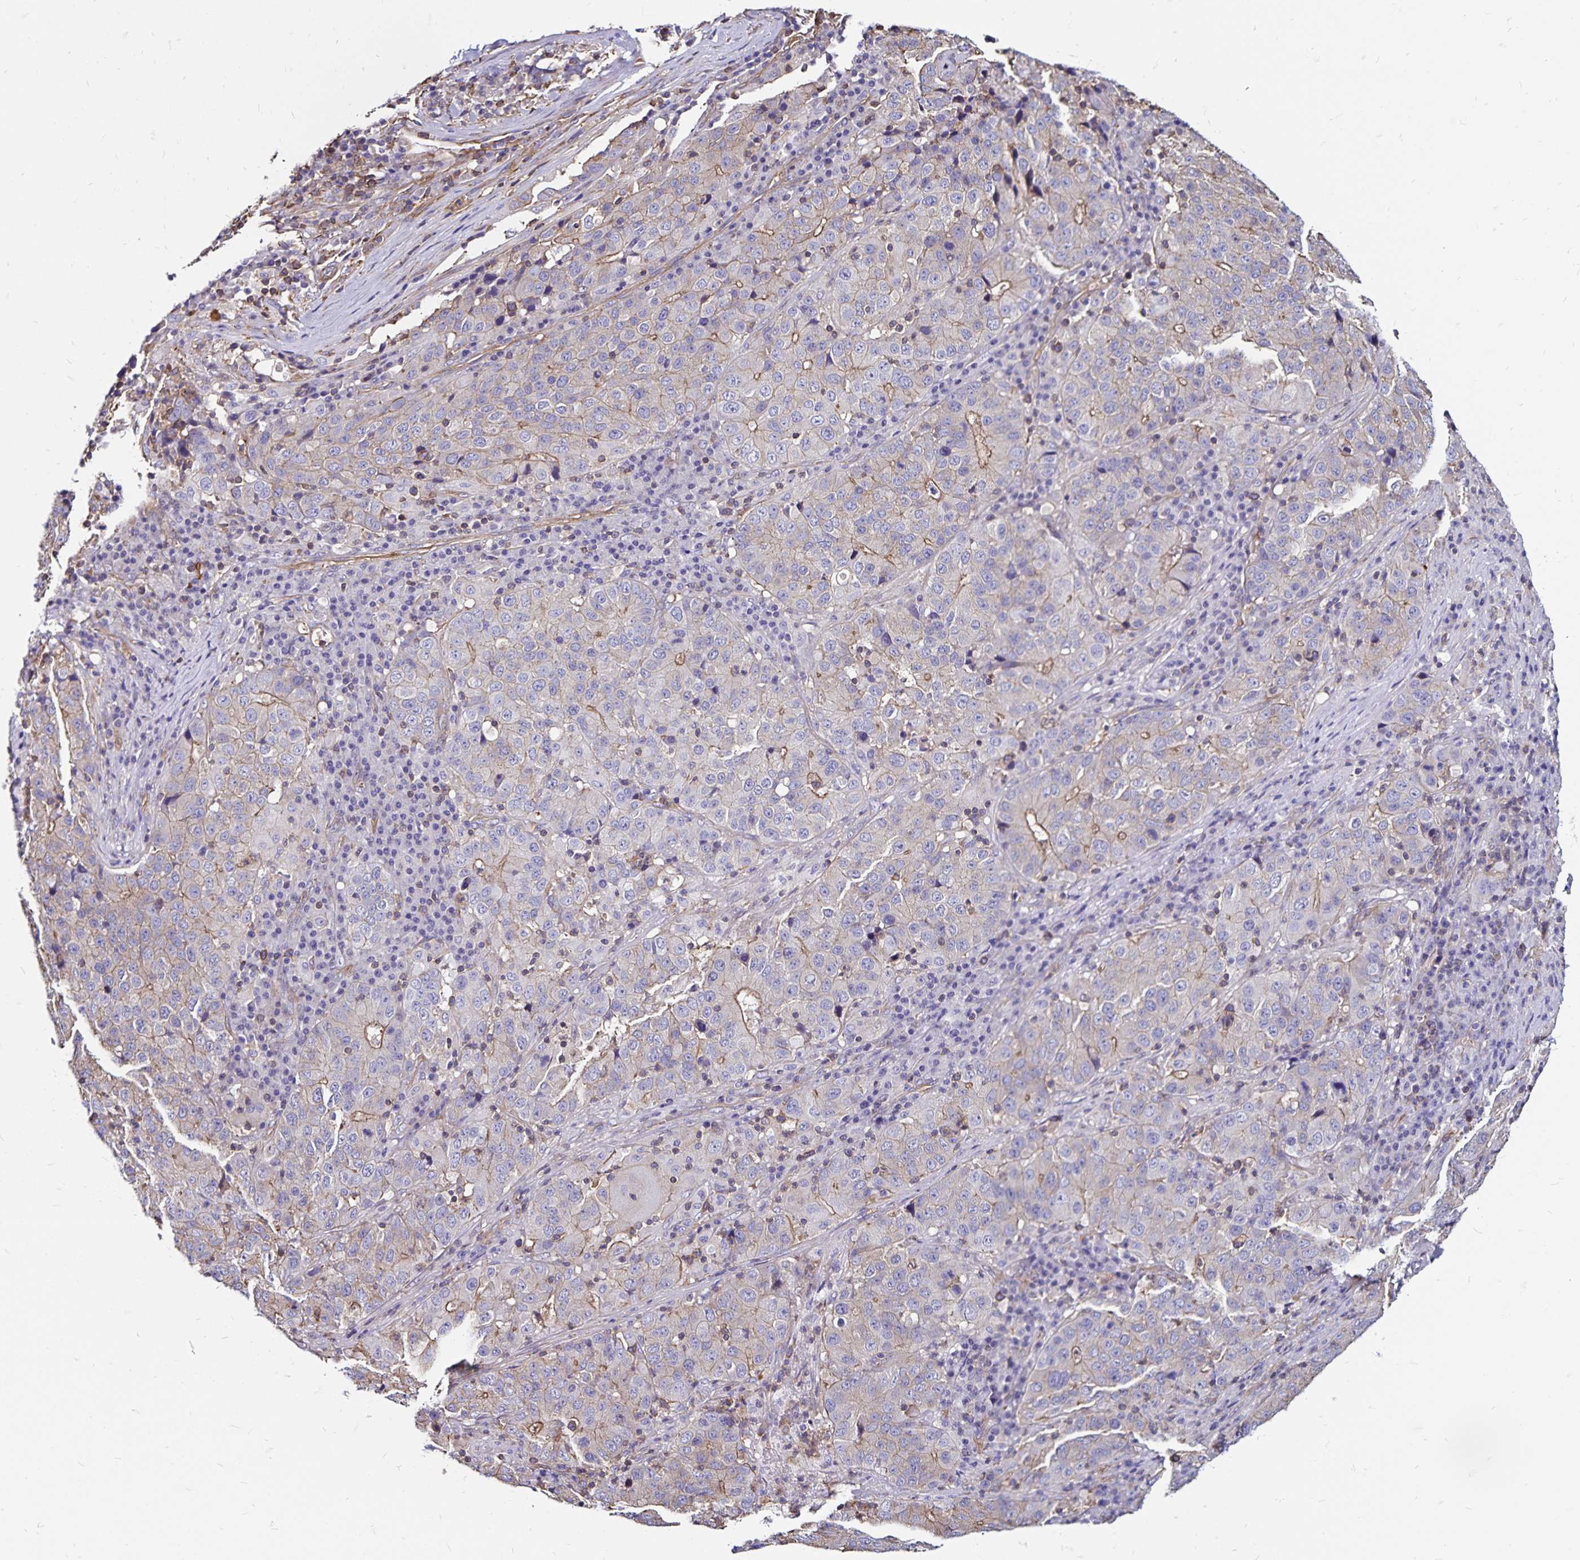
{"staining": {"intensity": "weak", "quantity": "<25%", "location": "cytoplasmic/membranous"}, "tissue": "stomach cancer", "cell_type": "Tumor cells", "image_type": "cancer", "snomed": [{"axis": "morphology", "description": "Adenocarcinoma, NOS"}, {"axis": "topography", "description": "Stomach"}], "caption": "The immunohistochemistry histopathology image has no significant staining in tumor cells of adenocarcinoma (stomach) tissue.", "gene": "RPRML", "patient": {"sex": "male", "age": 71}}